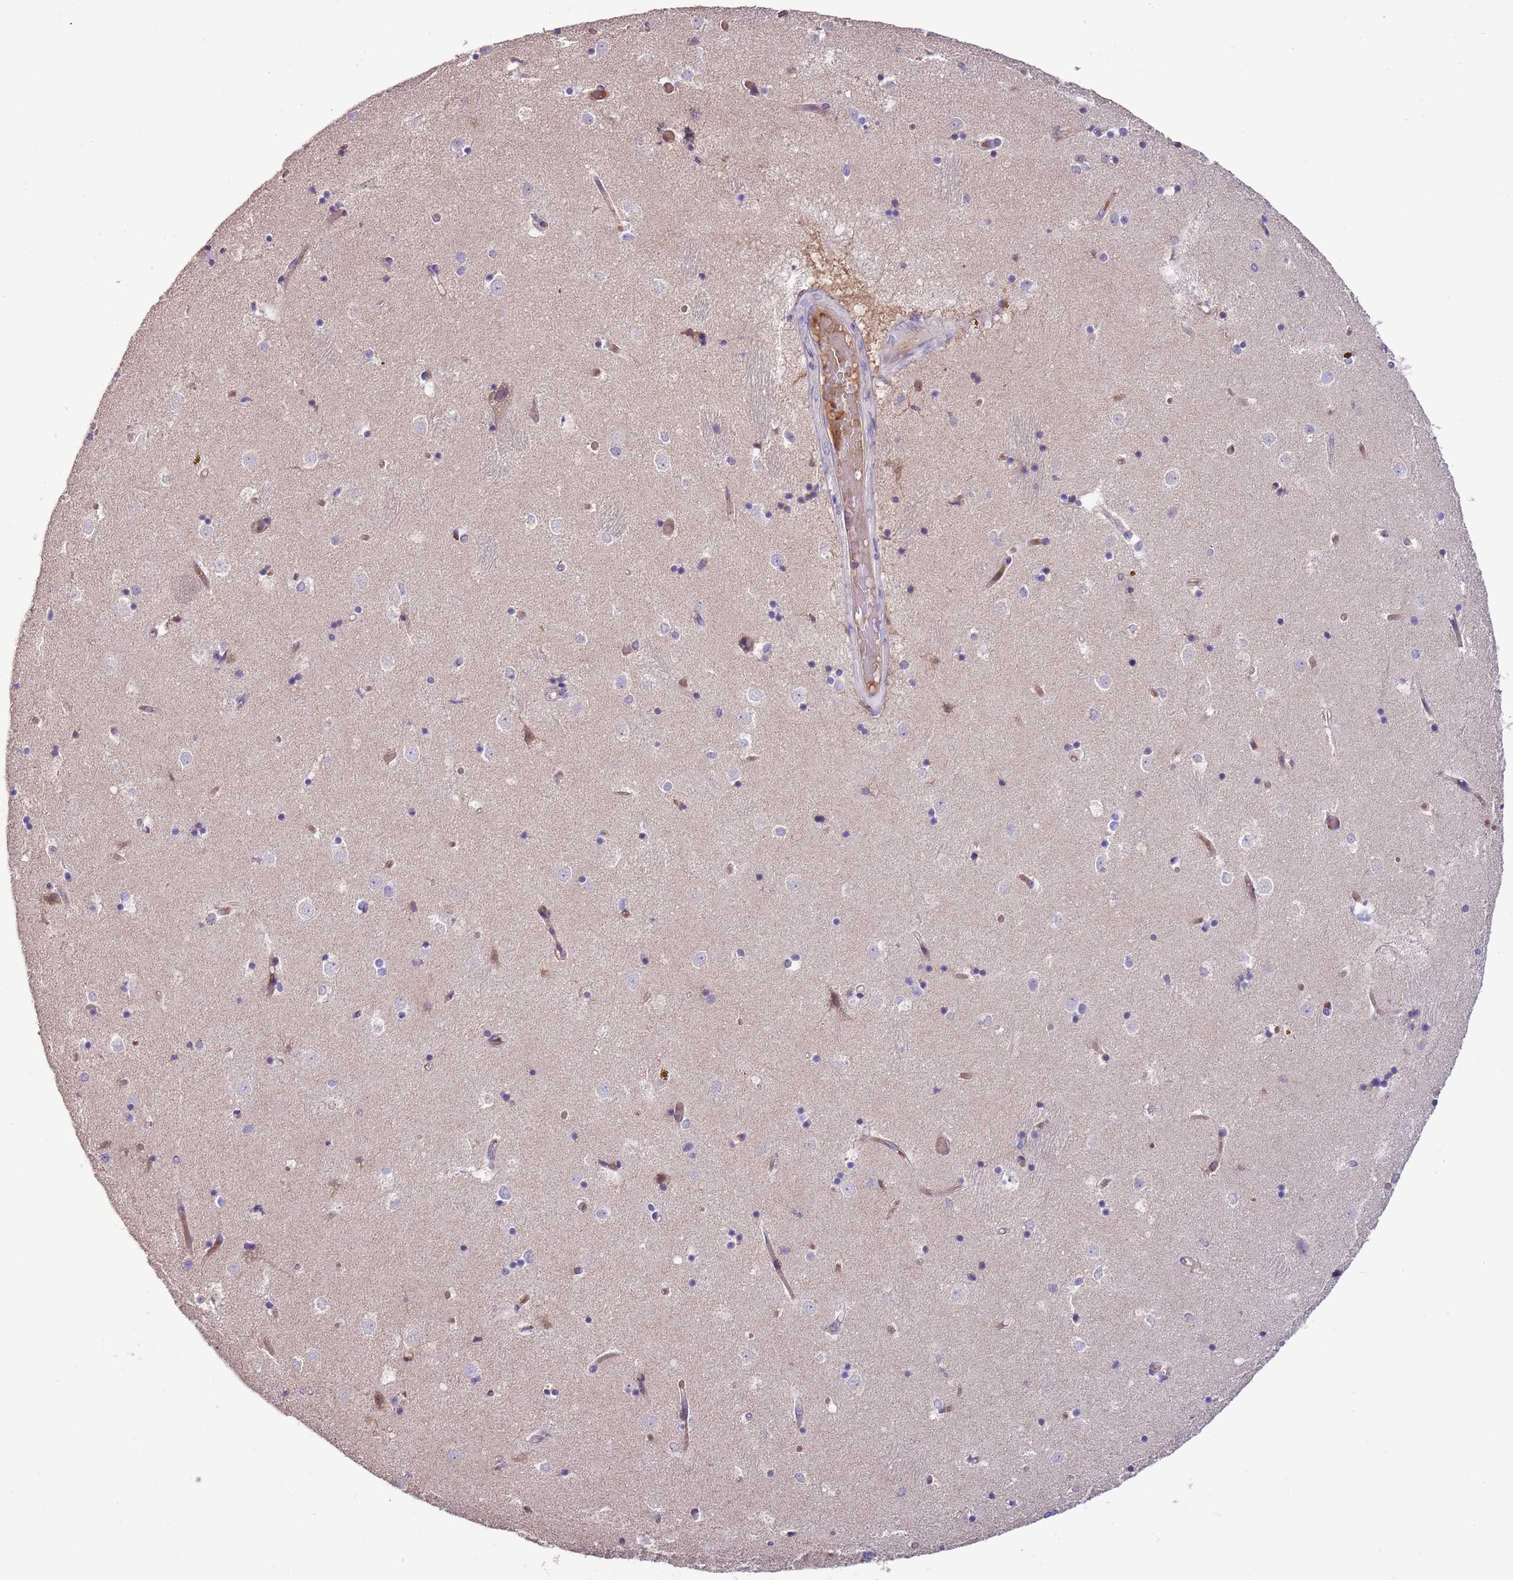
{"staining": {"intensity": "negative", "quantity": "none", "location": "none"}, "tissue": "caudate", "cell_type": "Glial cells", "image_type": "normal", "snomed": [{"axis": "morphology", "description": "Normal tissue, NOS"}, {"axis": "topography", "description": "Lateral ventricle wall"}], "caption": "Immunohistochemical staining of unremarkable caudate exhibits no significant positivity in glial cells.", "gene": "TRMO", "patient": {"sex": "female", "age": 52}}